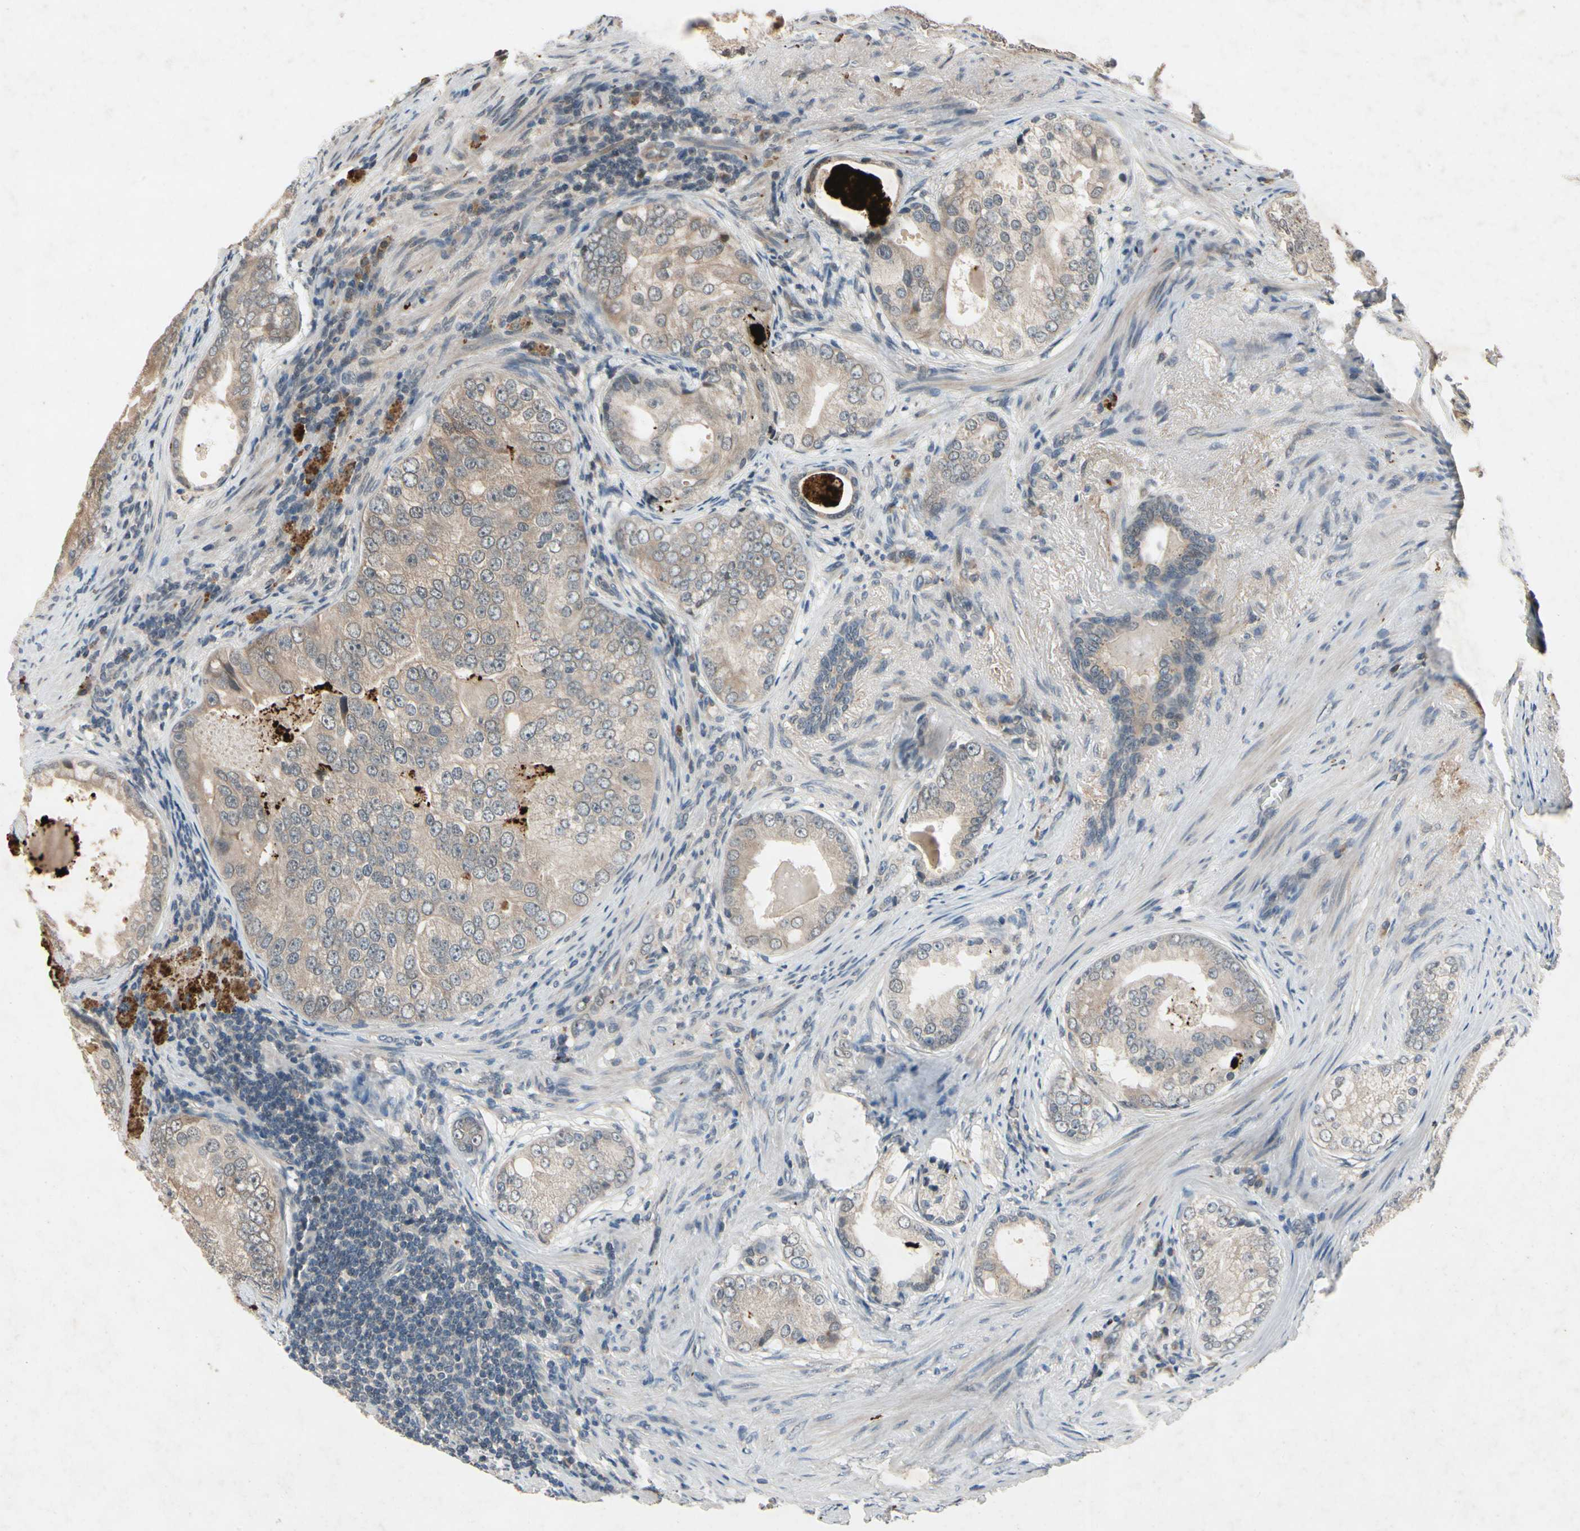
{"staining": {"intensity": "weak", "quantity": ">75%", "location": "cytoplasmic/membranous"}, "tissue": "prostate cancer", "cell_type": "Tumor cells", "image_type": "cancer", "snomed": [{"axis": "morphology", "description": "Adenocarcinoma, High grade"}, {"axis": "topography", "description": "Prostate"}], "caption": "Immunohistochemical staining of human adenocarcinoma (high-grade) (prostate) reveals low levels of weak cytoplasmic/membranous protein expression in about >75% of tumor cells.", "gene": "DPY19L3", "patient": {"sex": "male", "age": 66}}